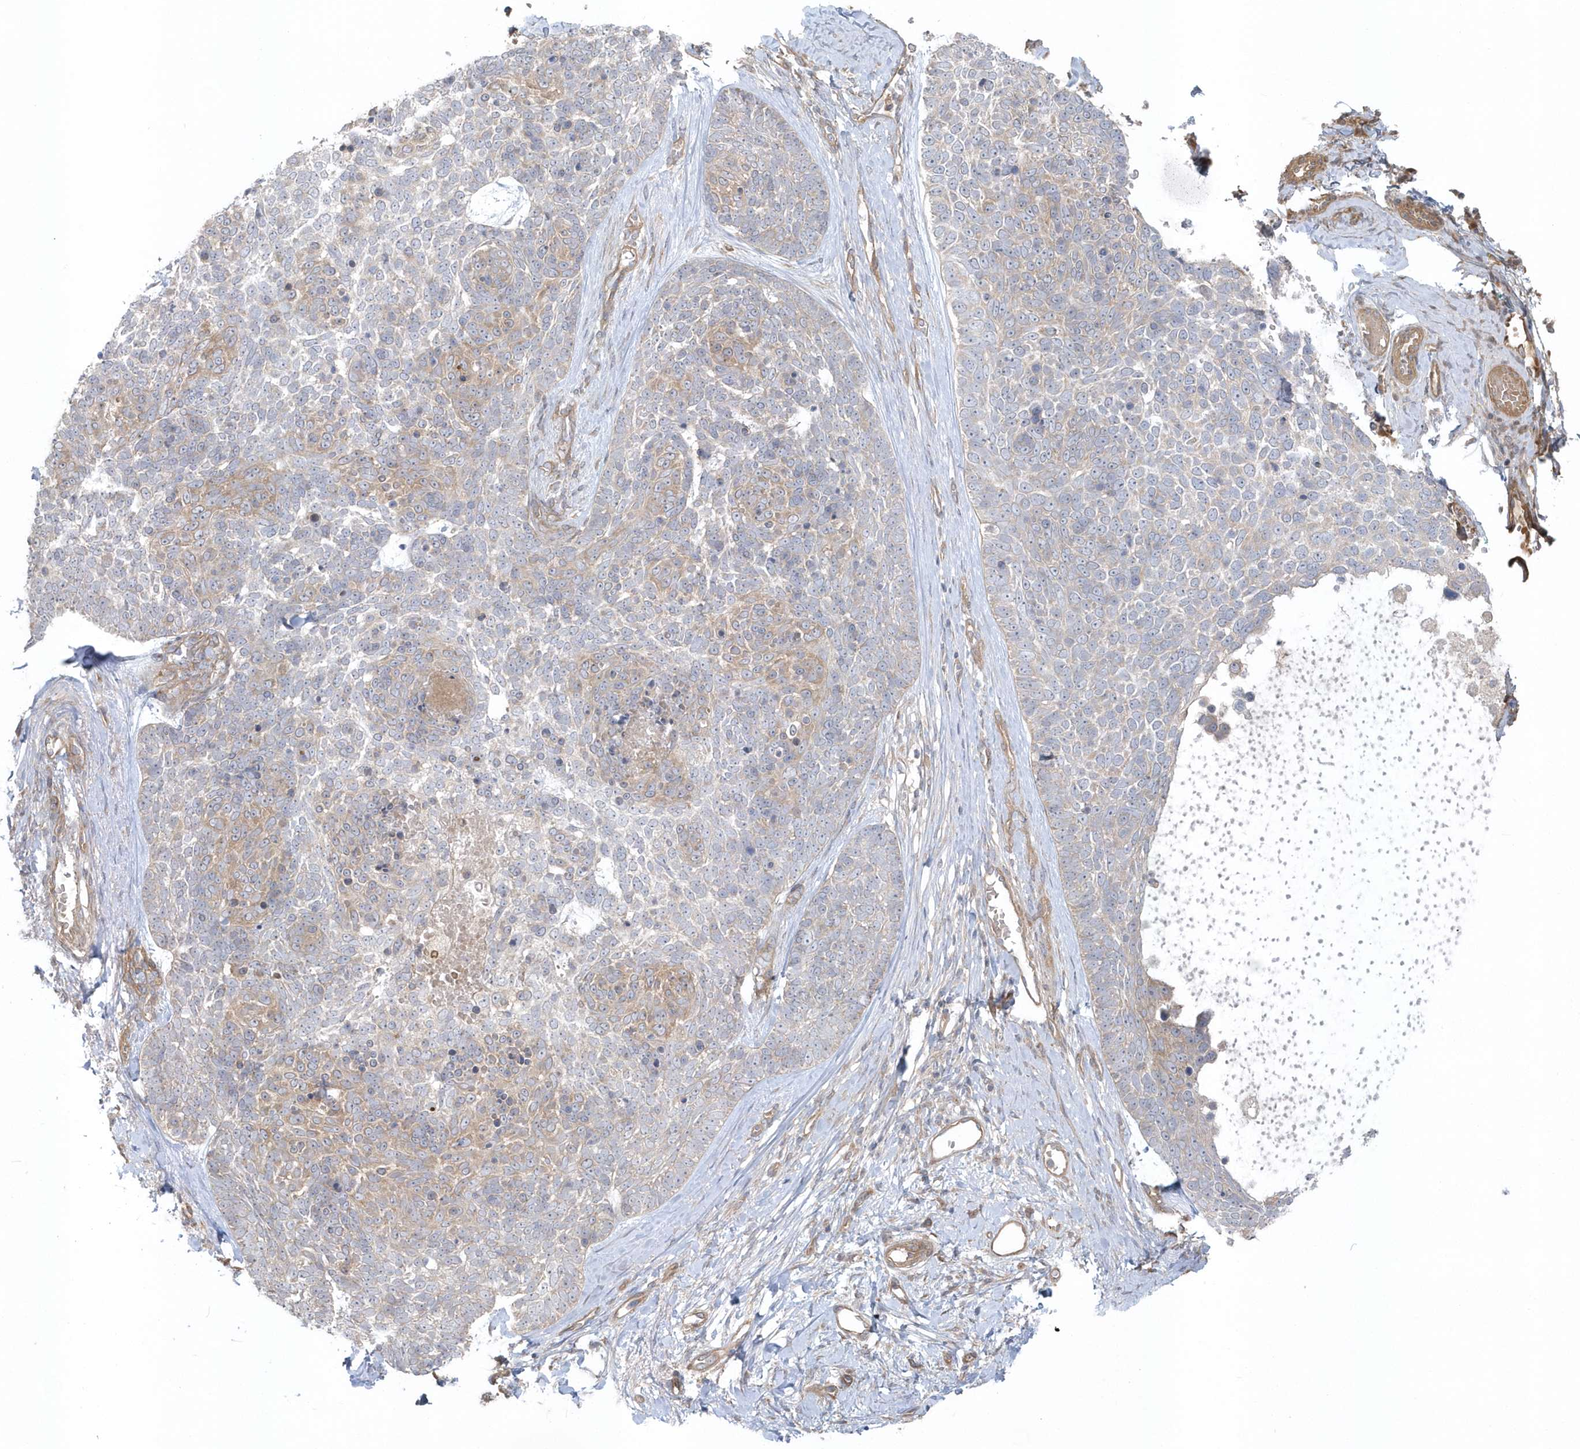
{"staining": {"intensity": "weak", "quantity": "<25%", "location": "cytoplasmic/membranous"}, "tissue": "skin cancer", "cell_type": "Tumor cells", "image_type": "cancer", "snomed": [{"axis": "morphology", "description": "Basal cell carcinoma"}, {"axis": "topography", "description": "Skin"}], "caption": "This is a photomicrograph of immunohistochemistry (IHC) staining of basal cell carcinoma (skin), which shows no staining in tumor cells.", "gene": "ACTR1A", "patient": {"sex": "female", "age": 81}}